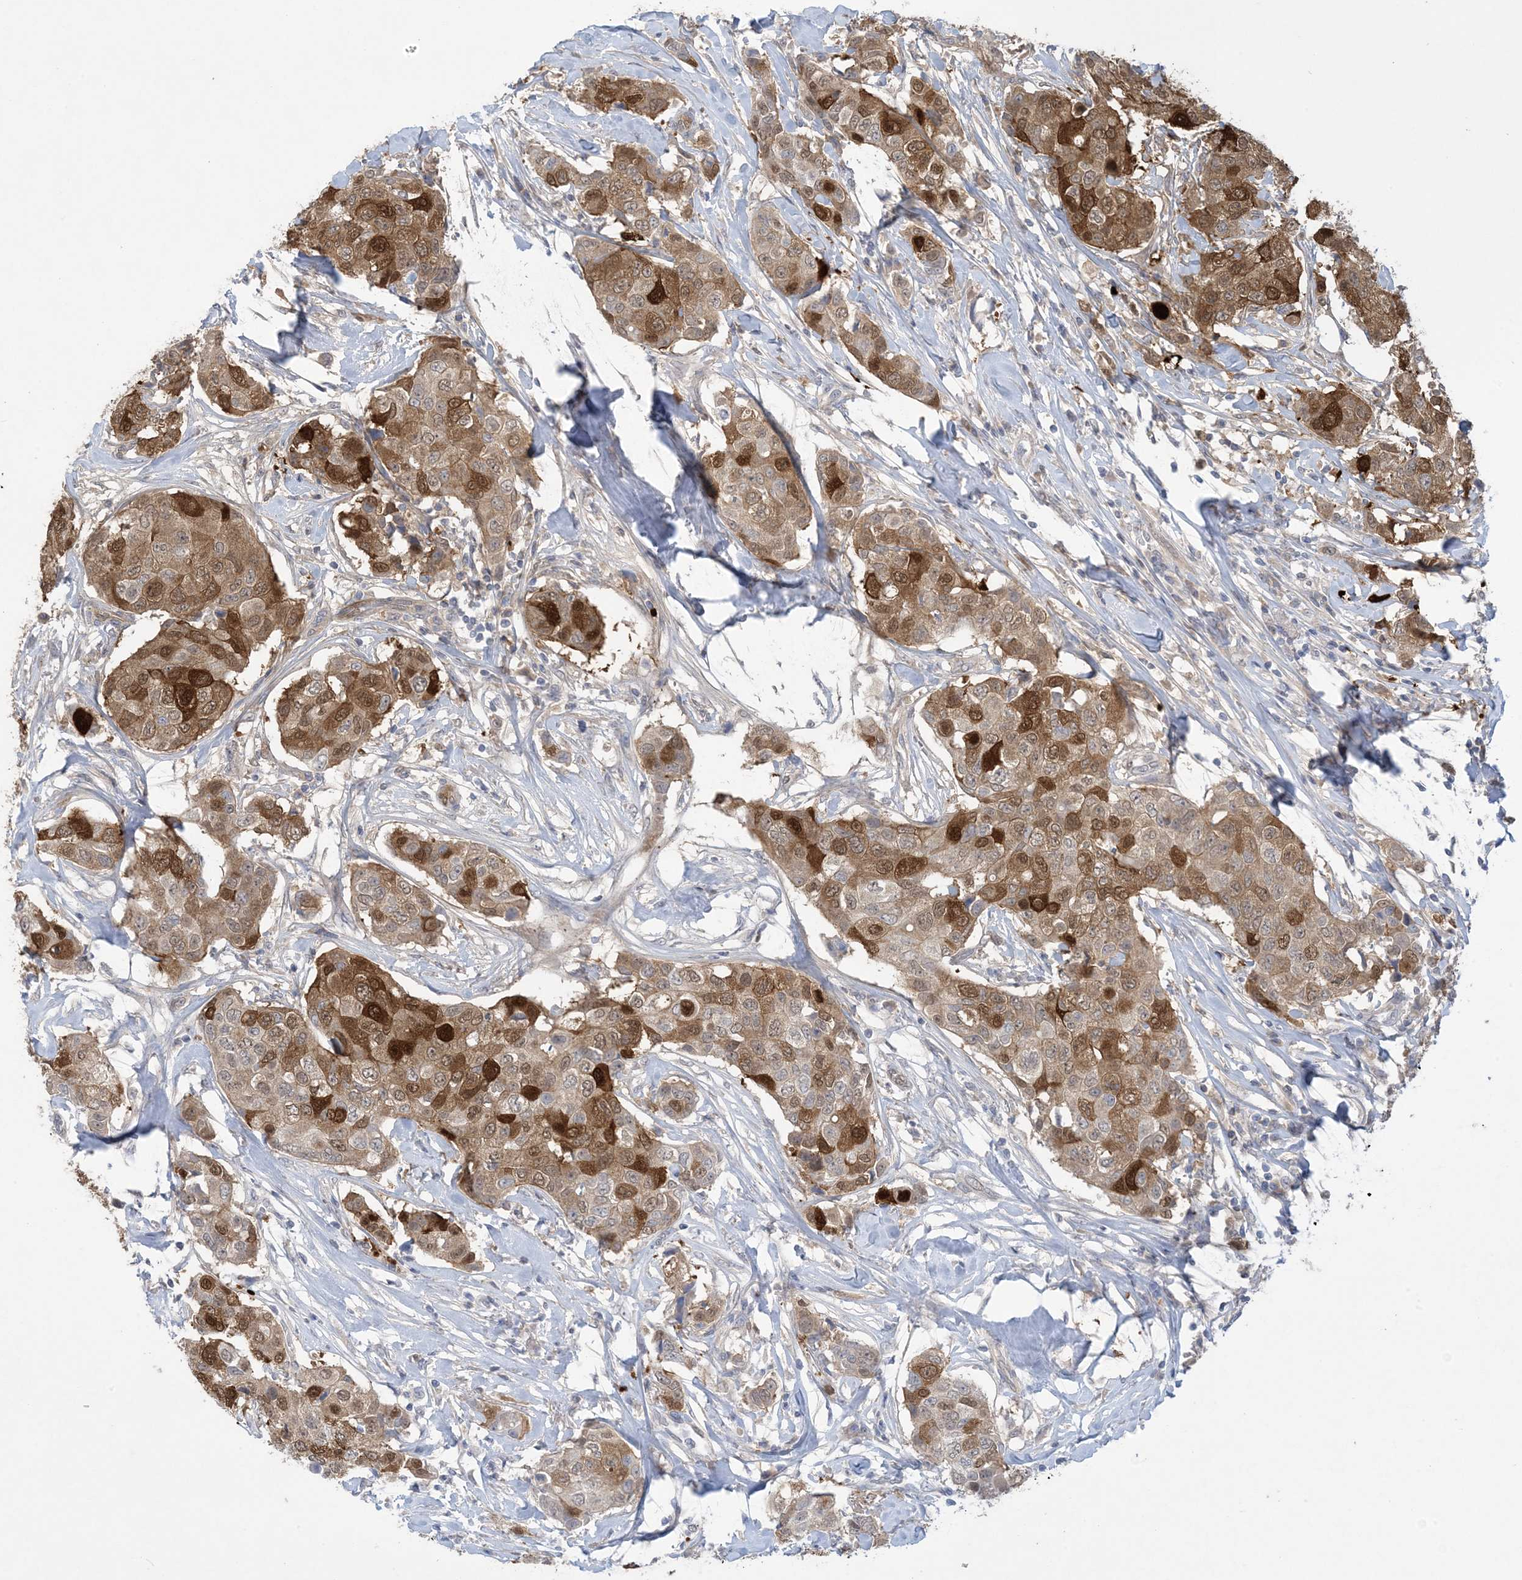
{"staining": {"intensity": "strong", "quantity": ">75%", "location": "cytoplasmic/membranous,nuclear"}, "tissue": "breast cancer", "cell_type": "Tumor cells", "image_type": "cancer", "snomed": [{"axis": "morphology", "description": "Duct carcinoma"}, {"axis": "topography", "description": "Breast"}], "caption": "Breast invasive ductal carcinoma tissue reveals strong cytoplasmic/membranous and nuclear positivity in about >75% of tumor cells The protein is stained brown, and the nuclei are stained in blue (DAB IHC with brightfield microscopy, high magnification).", "gene": "HMGCS1", "patient": {"sex": "female", "age": 80}}